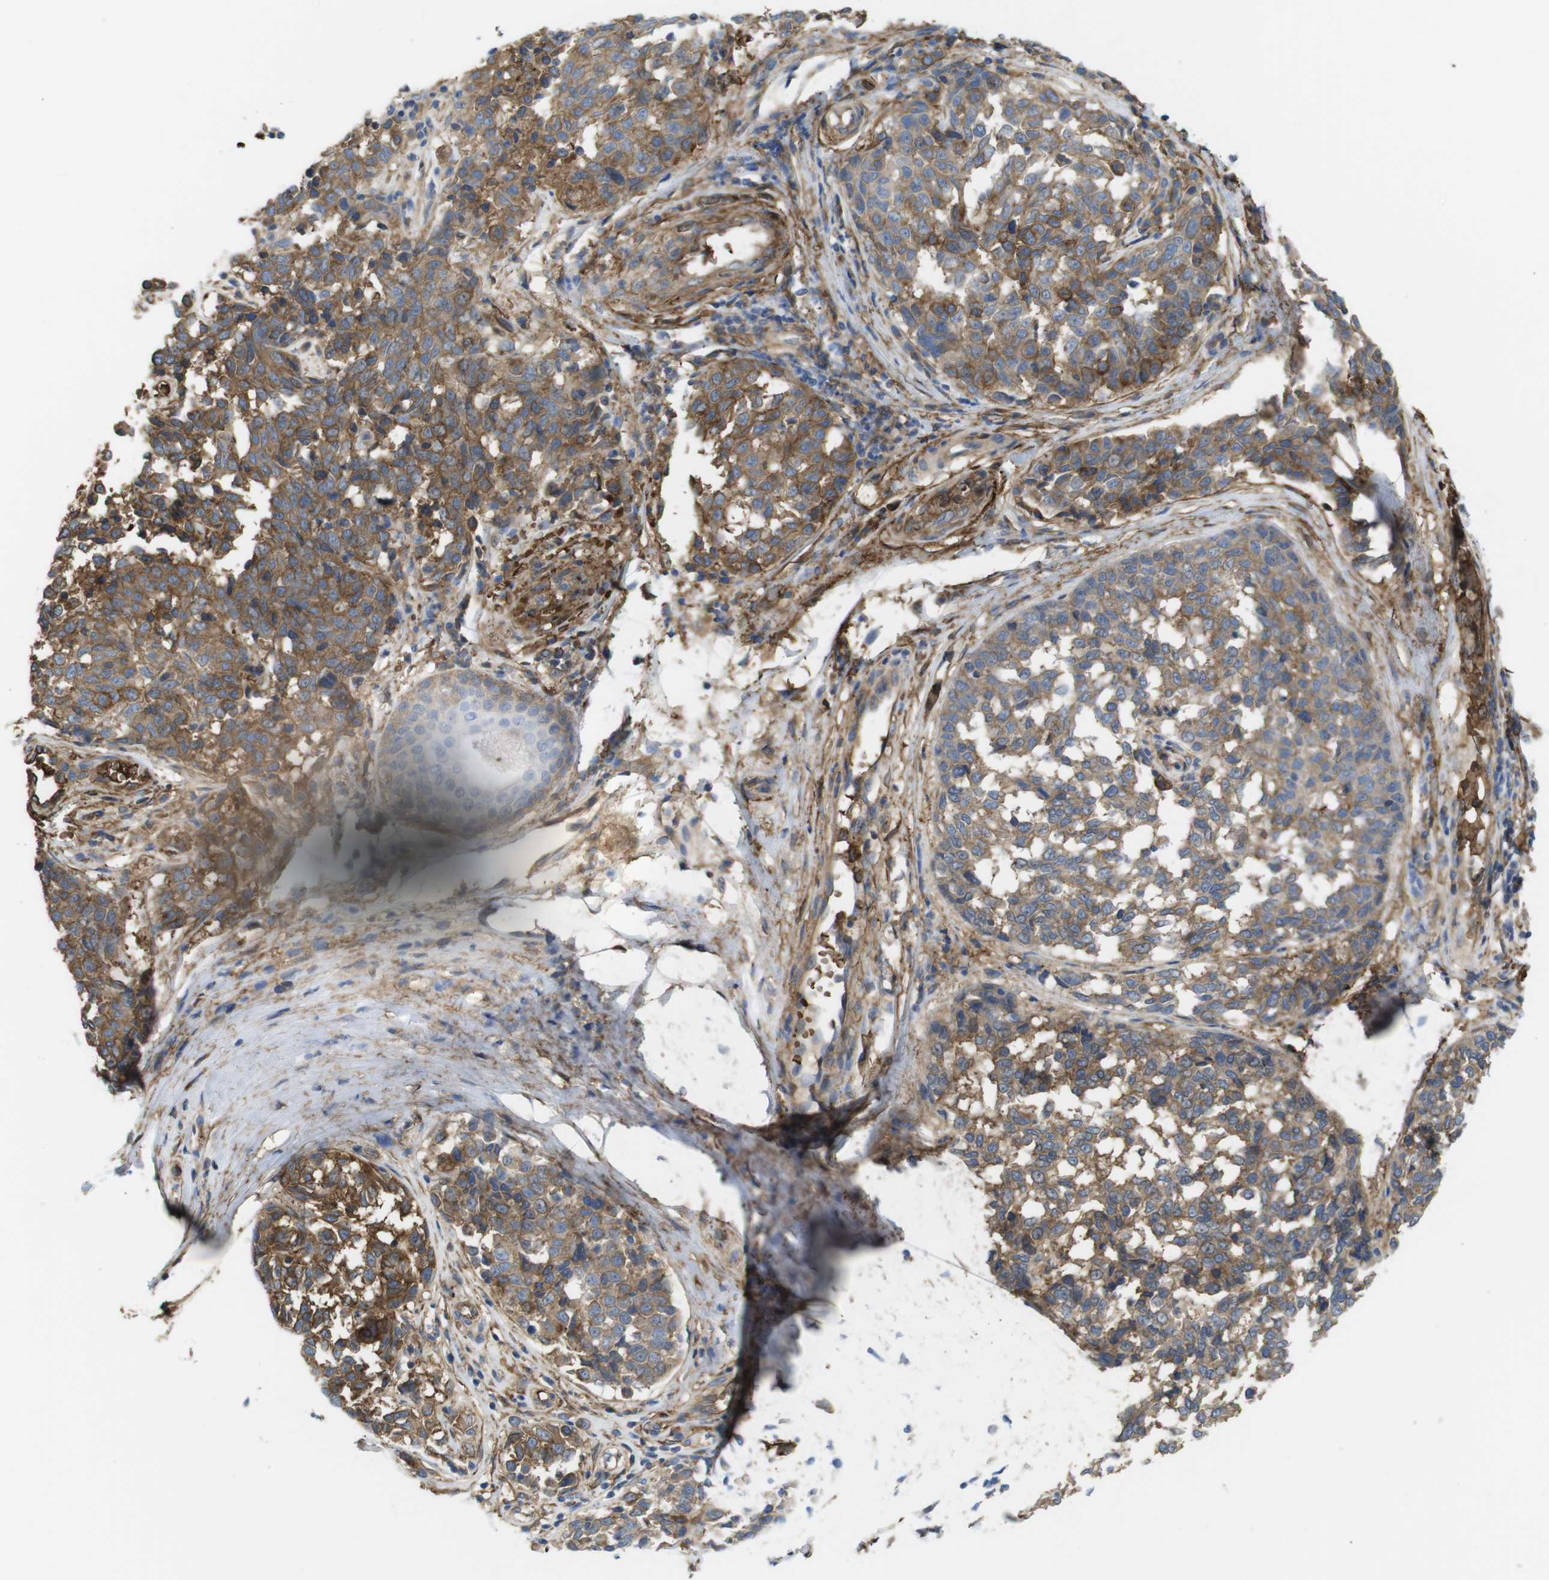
{"staining": {"intensity": "moderate", "quantity": ">75%", "location": "cytoplasmic/membranous"}, "tissue": "melanoma", "cell_type": "Tumor cells", "image_type": "cancer", "snomed": [{"axis": "morphology", "description": "Malignant melanoma, NOS"}, {"axis": "topography", "description": "Skin"}], "caption": "Malignant melanoma was stained to show a protein in brown. There is medium levels of moderate cytoplasmic/membranous expression in about >75% of tumor cells.", "gene": "CYBRD1", "patient": {"sex": "female", "age": 64}}